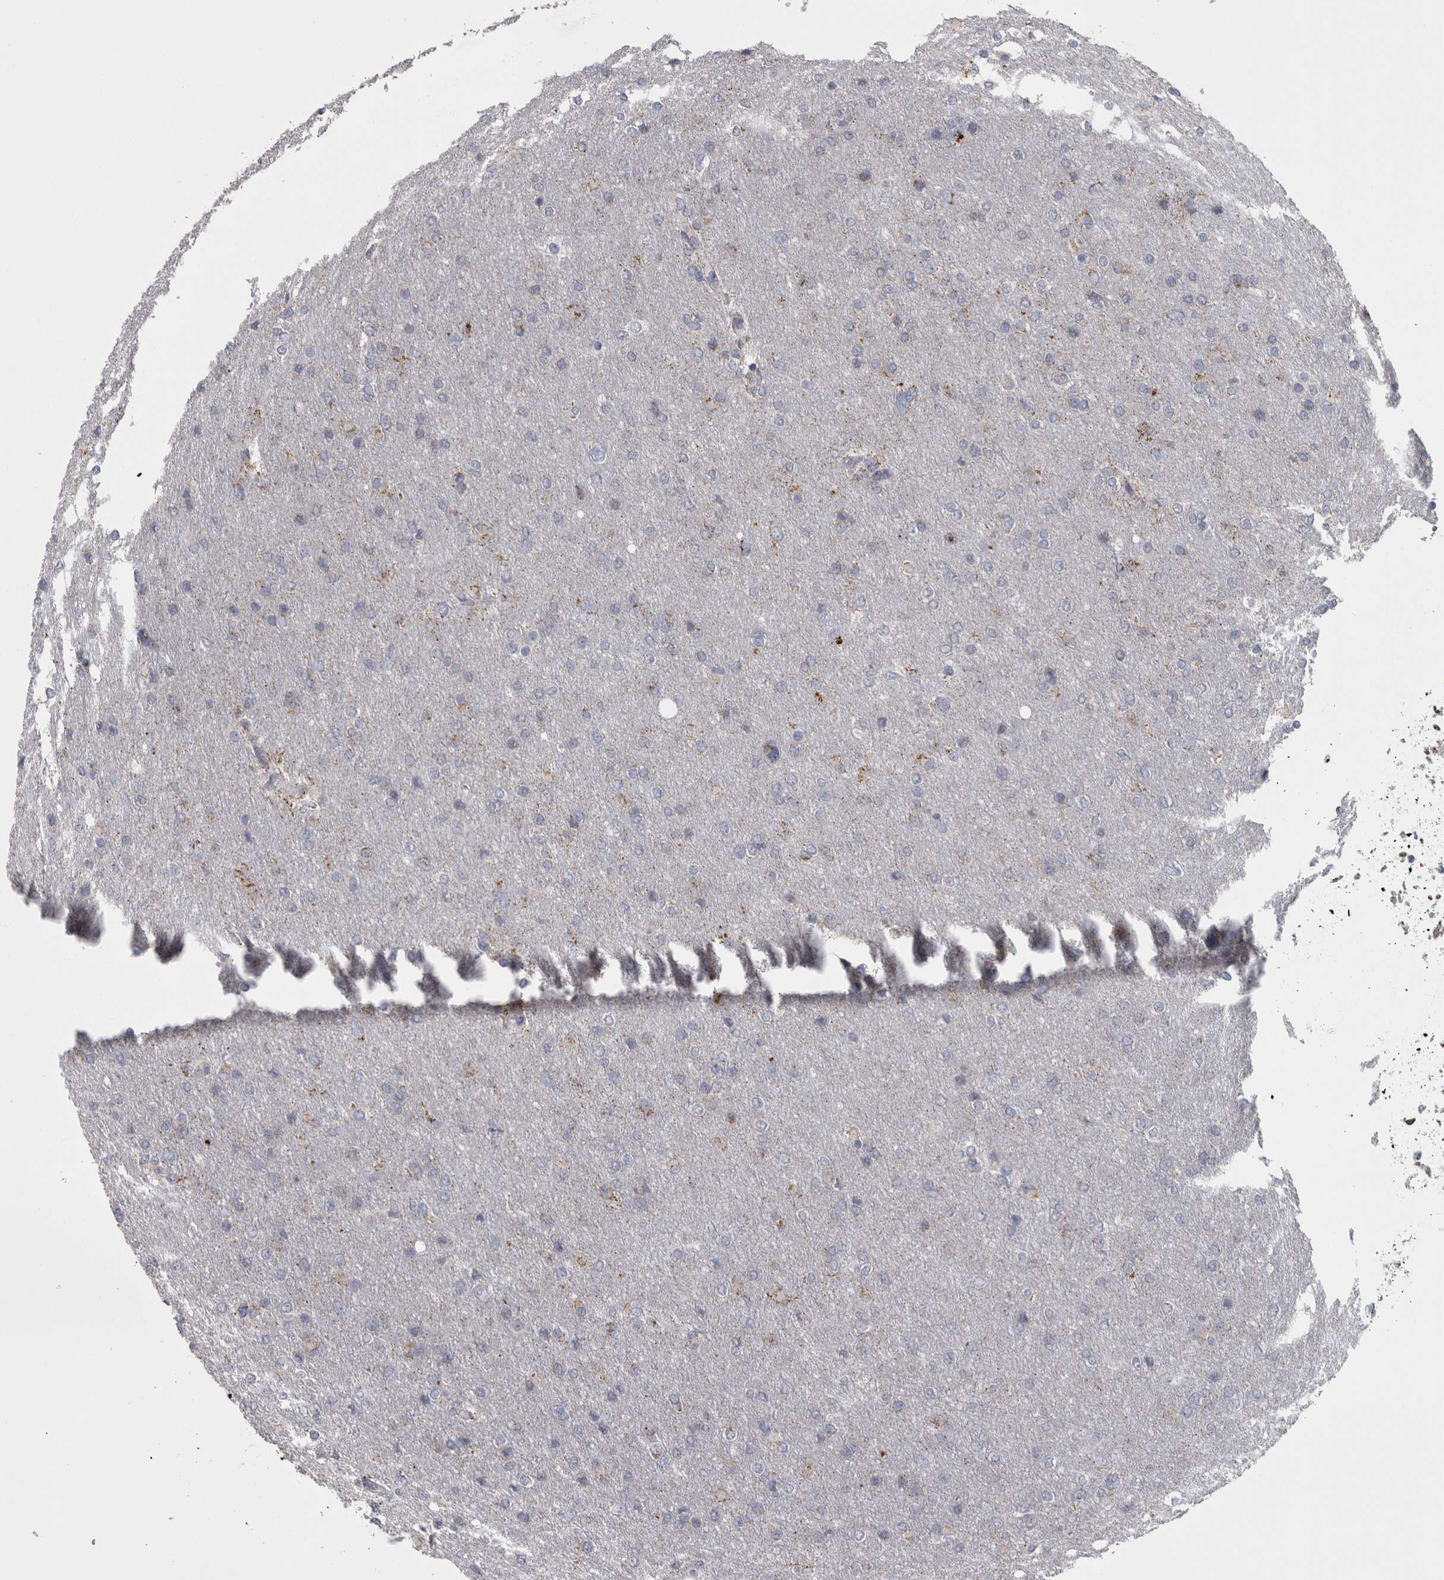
{"staining": {"intensity": "weak", "quantity": "<25%", "location": "cytoplasmic/membranous"}, "tissue": "glioma", "cell_type": "Tumor cells", "image_type": "cancer", "snomed": [{"axis": "morphology", "description": "Glioma, malignant, High grade"}, {"axis": "topography", "description": "Cerebral cortex"}], "caption": "Immunohistochemistry image of human malignant glioma (high-grade) stained for a protein (brown), which shows no positivity in tumor cells.", "gene": "DBT", "patient": {"sex": "female", "age": 36}}